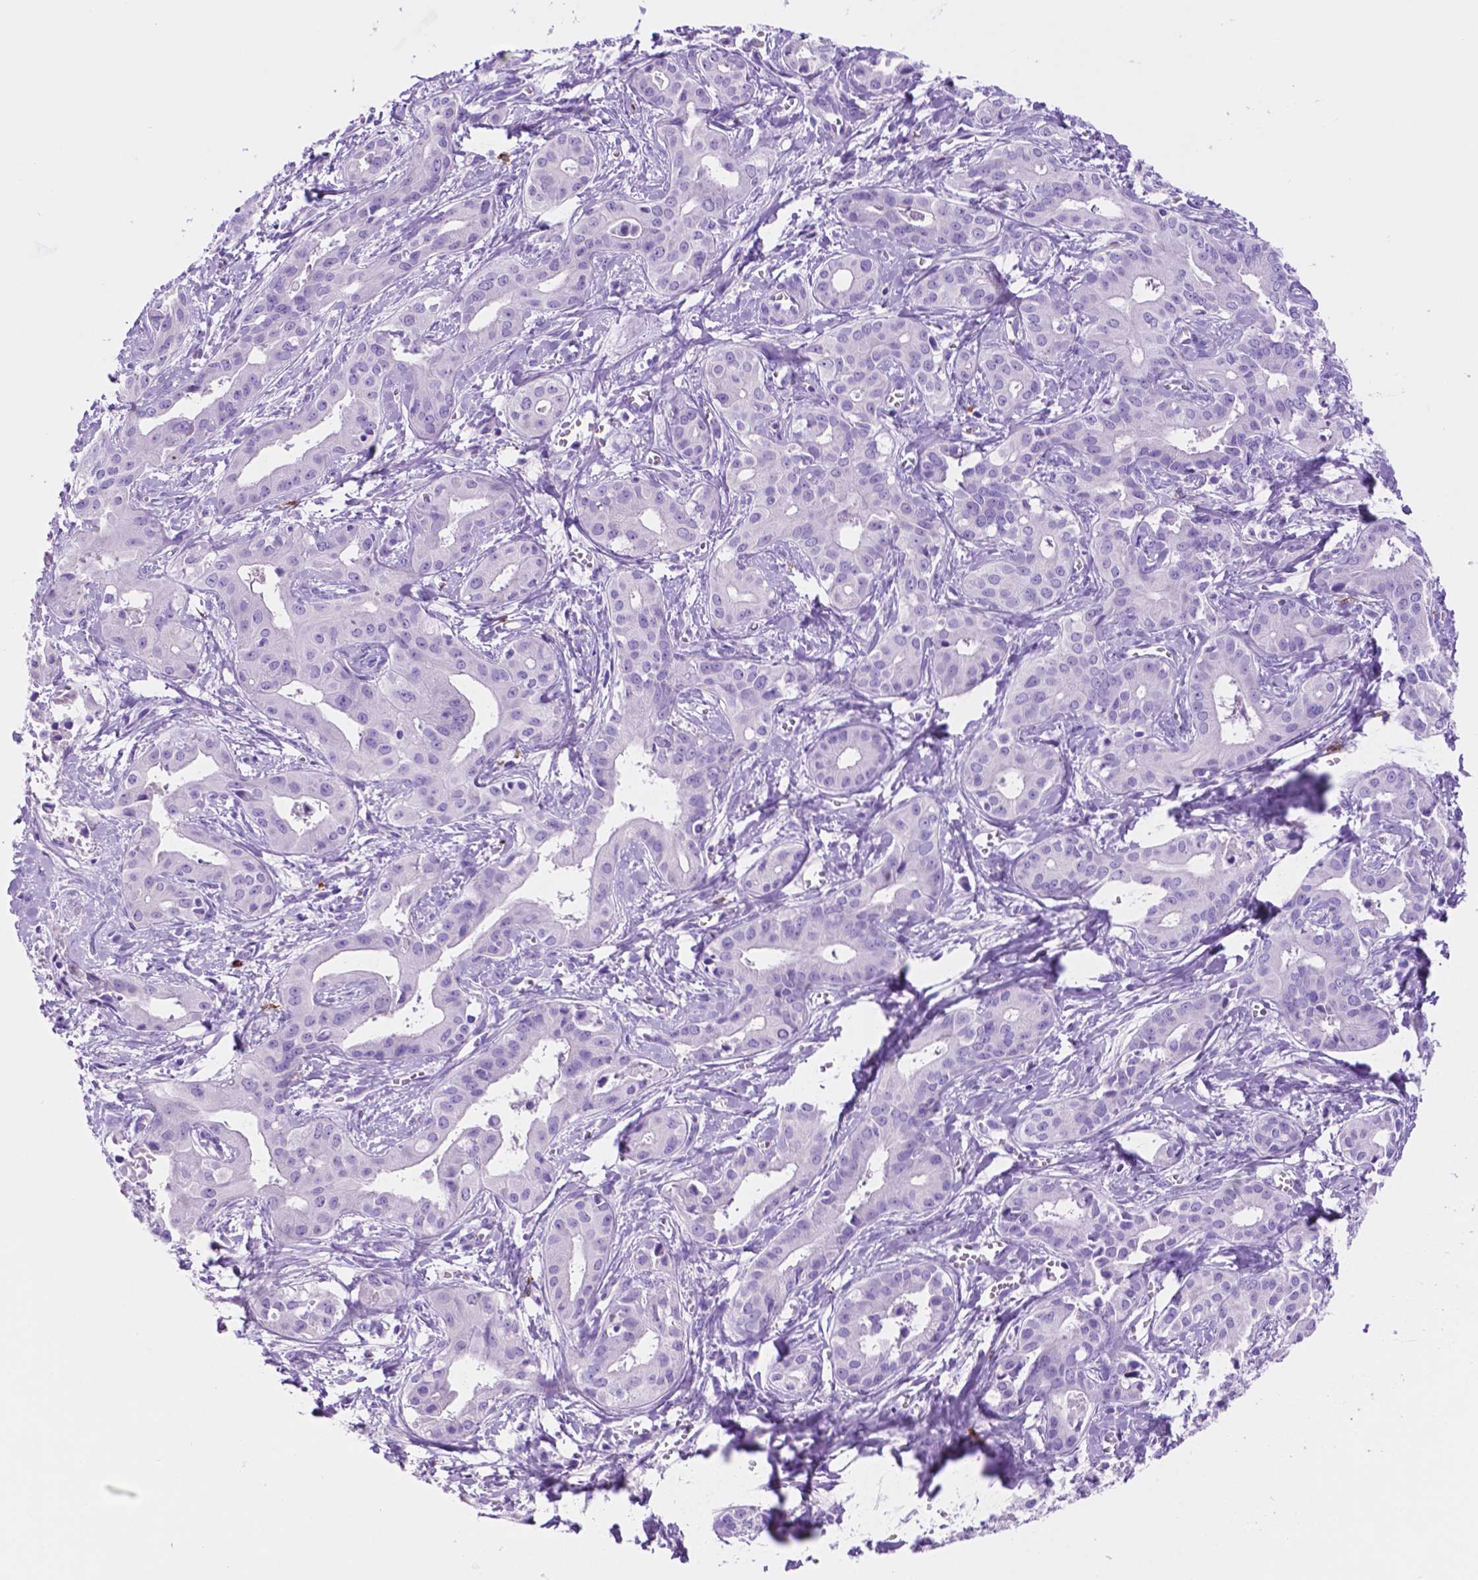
{"staining": {"intensity": "negative", "quantity": "none", "location": "none"}, "tissue": "liver cancer", "cell_type": "Tumor cells", "image_type": "cancer", "snomed": [{"axis": "morphology", "description": "Cholangiocarcinoma"}, {"axis": "topography", "description": "Liver"}], "caption": "Immunohistochemical staining of human liver cancer (cholangiocarcinoma) displays no significant expression in tumor cells.", "gene": "FOXB2", "patient": {"sex": "female", "age": 65}}